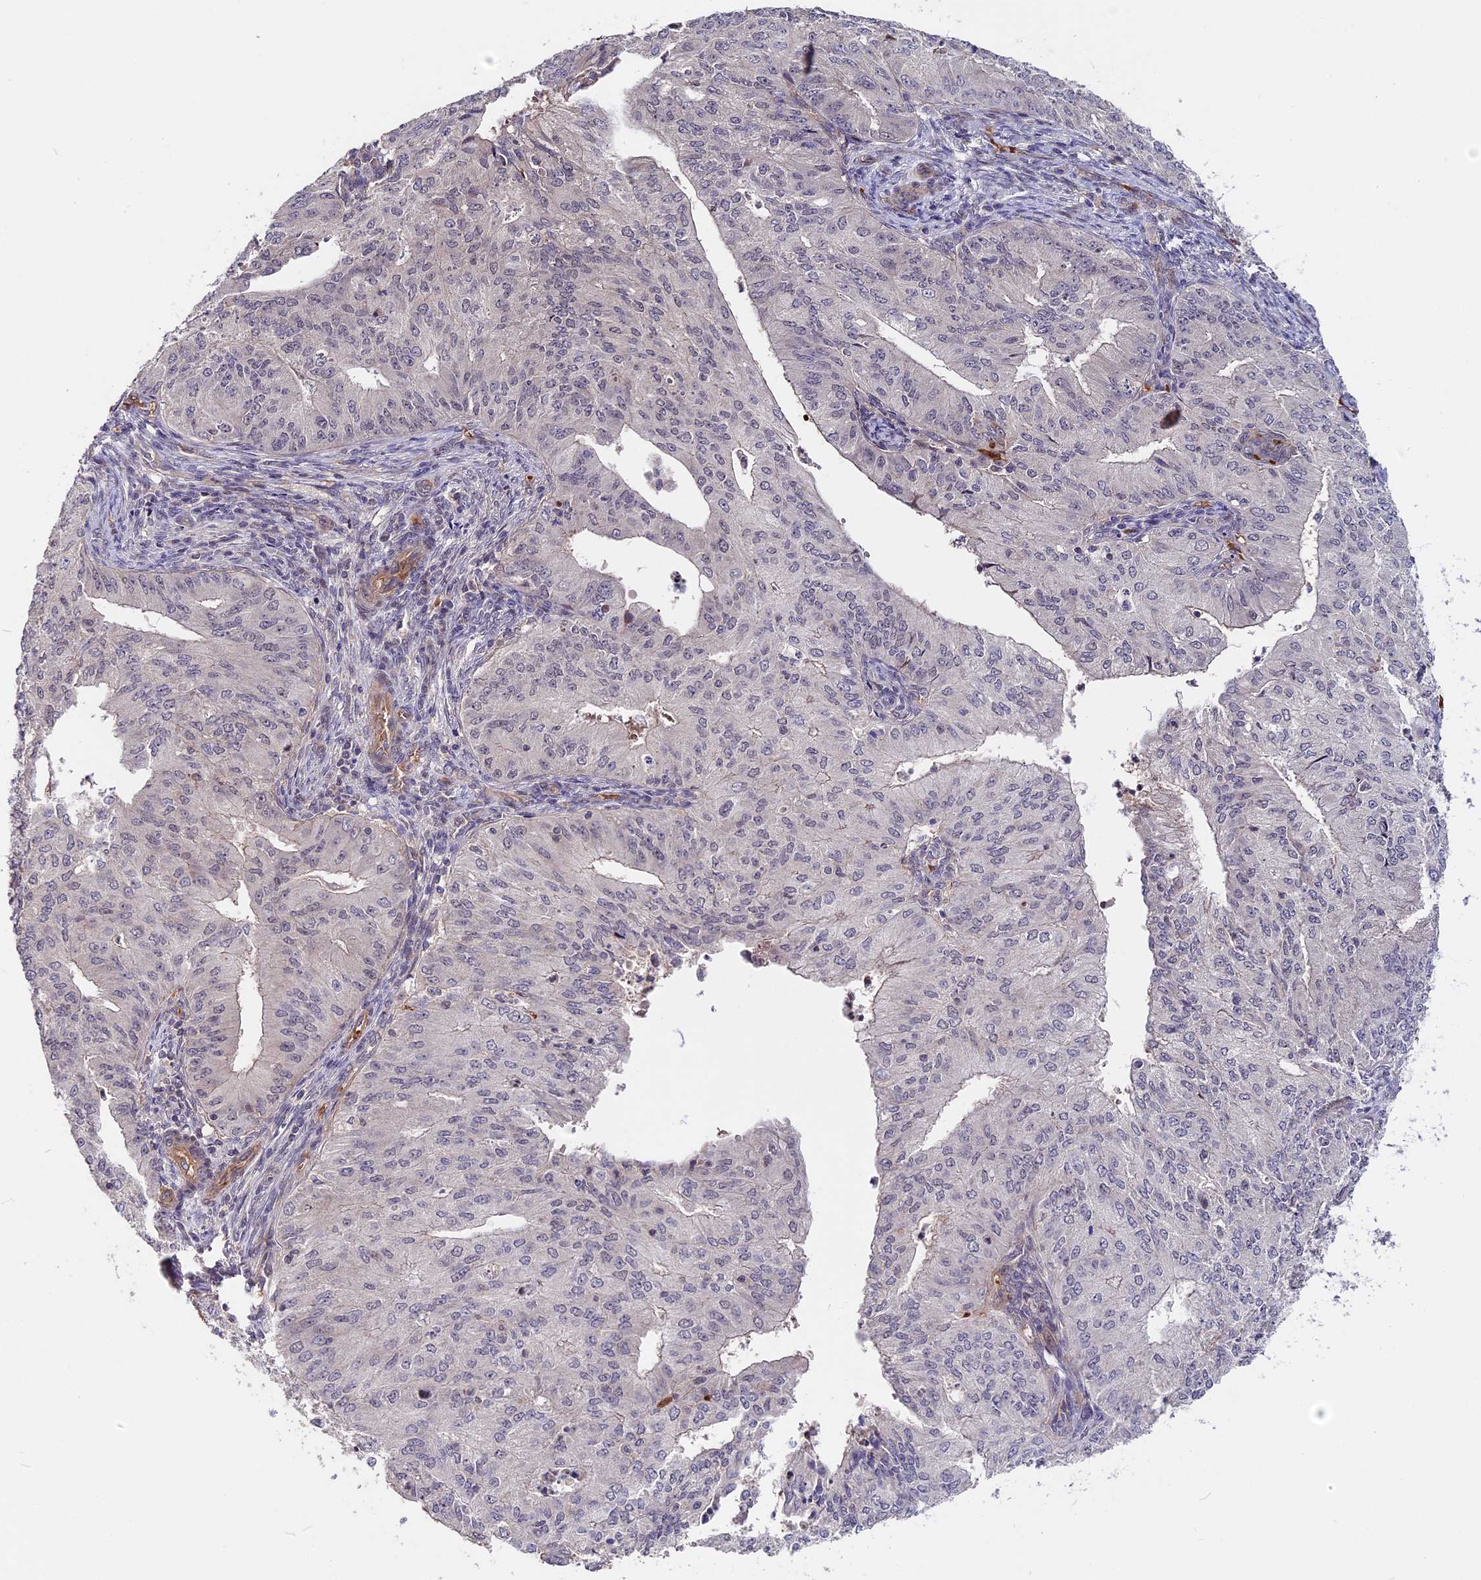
{"staining": {"intensity": "negative", "quantity": "none", "location": "none"}, "tissue": "endometrial cancer", "cell_type": "Tumor cells", "image_type": "cancer", "snomed": [{"axis": "morphology", "description": "Adenocarcinoma, NOS"}, {"axis": "topography", "description": "Endometrium"}], "caption": "The photomicrograph exhibits no significant expression in tumor cells of endometrial adenocarcinoma.", "gene": "ZC3H10", "patient": {"sex": "female", "age": 50}}